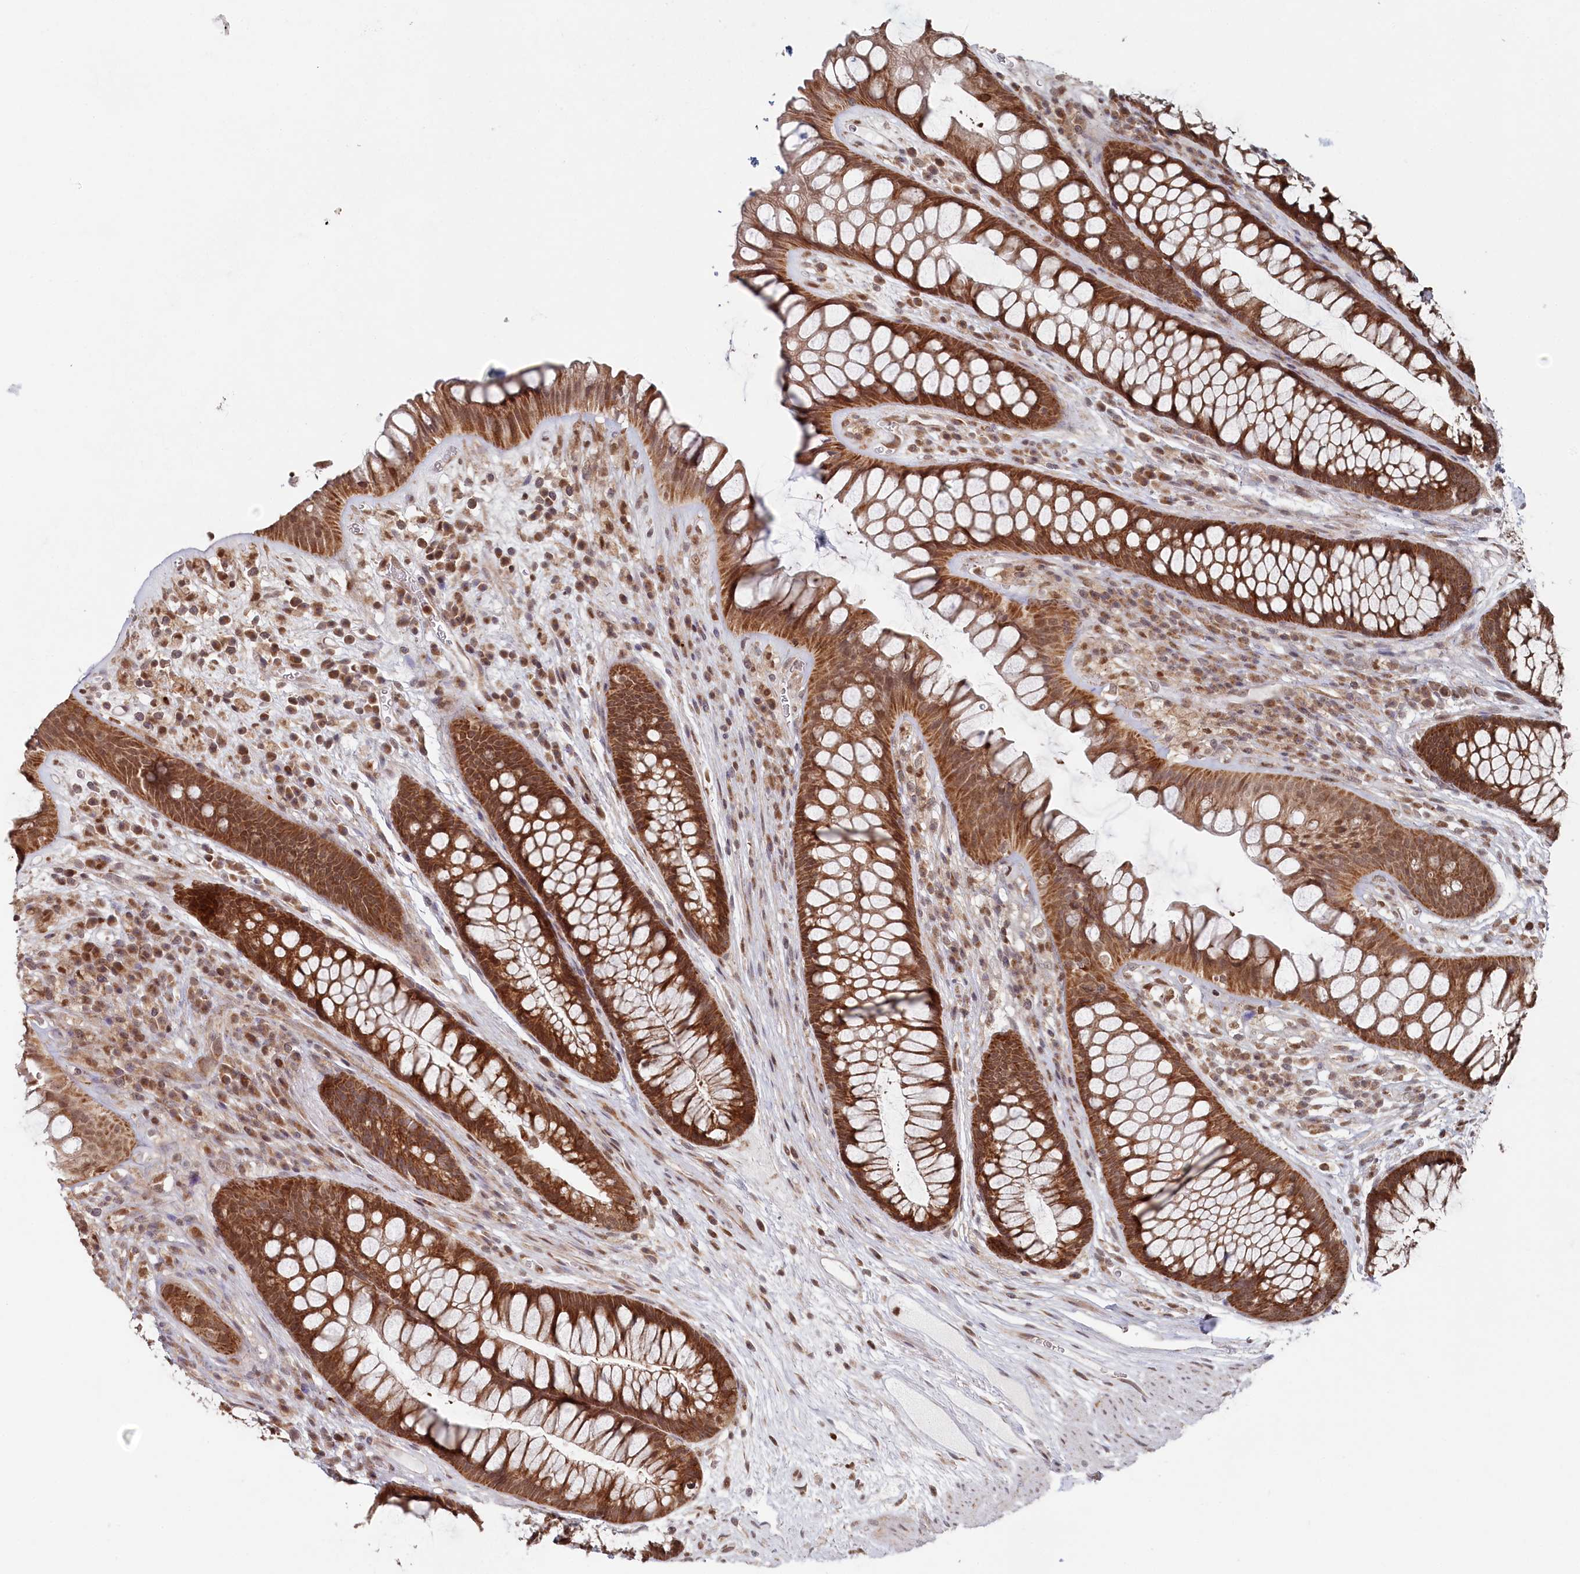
{"staining": {"intensity": "moderate", "quantity": ">75%", "location": "cytoplasmic/membranous"}, "tissue": "rectum", "cell_type": "Glandular cells", "image_type": "normal", "snomed": [{"axis": "morphology", "description": "Normal tissue, NOS"}, {"axis": "topography", "description": "Rectum"}], "caption": "An IHC histopathology image of unremarkable tissue is shown. Protein staining in brown shows moderate cytoplasmic/membranous positivity in rectum within glandular cells. The protein of interest is stained brown, and the nuclei are stained in blue (DAB (3,3'-diaminobenzidine) IHC with brightfield microscopy, high magnification).", "gene": "WAPL", "patient": {"sex": "male", "age": 74}}